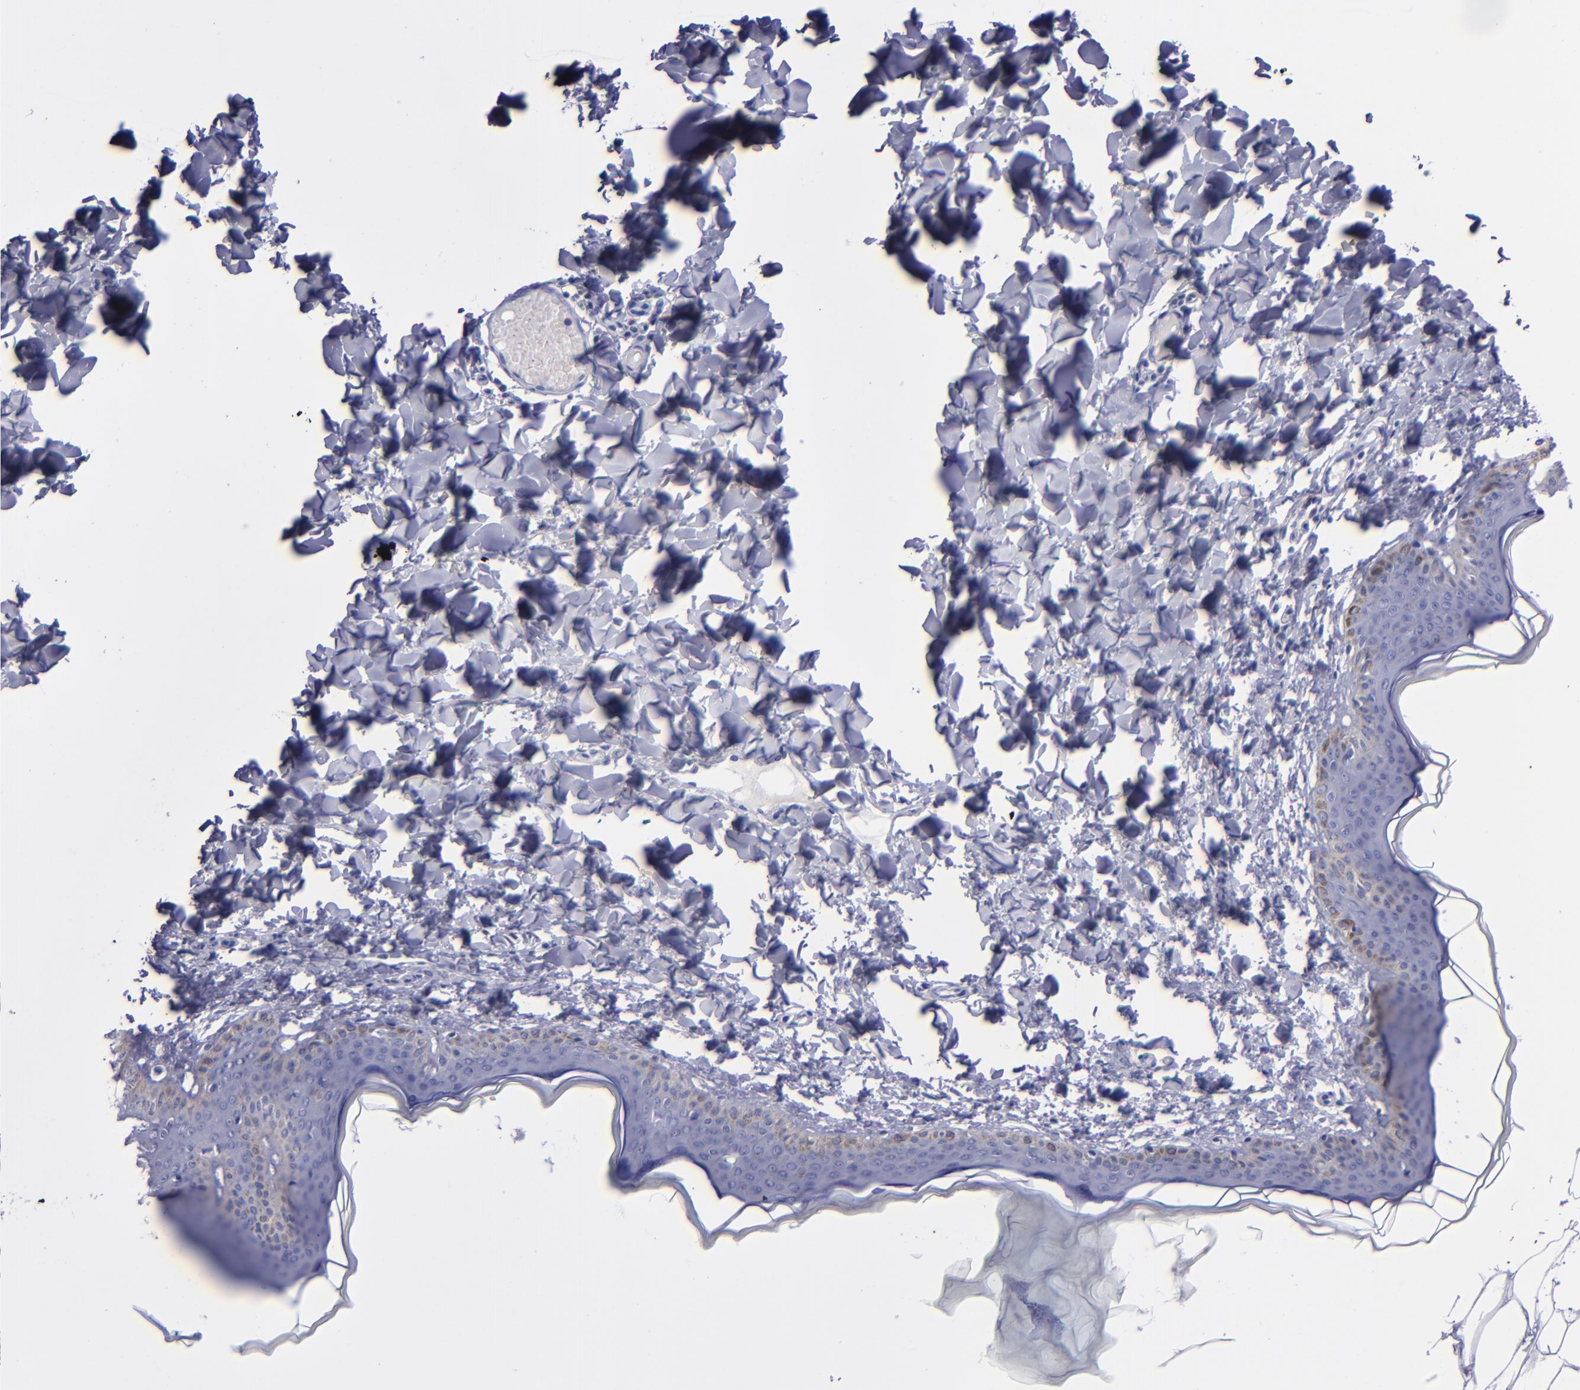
{"staining": {"intensity": "negative", "quantity": "none", "location": "none"}, "tissue": "skin", "cell_type": "Fibroblasts", "image_type": "normal", "snomed": [{"axis": "morphology", "description": "Normal tissue, NOS"}, {"axis": "topography", "description": "Skin"}], "caption": "Fibroblasts show no significant protein staining in benign skin. Nuclei are stained in blue.", "gene": "CD37", "patient": {"sex": "female", "age": 17}}